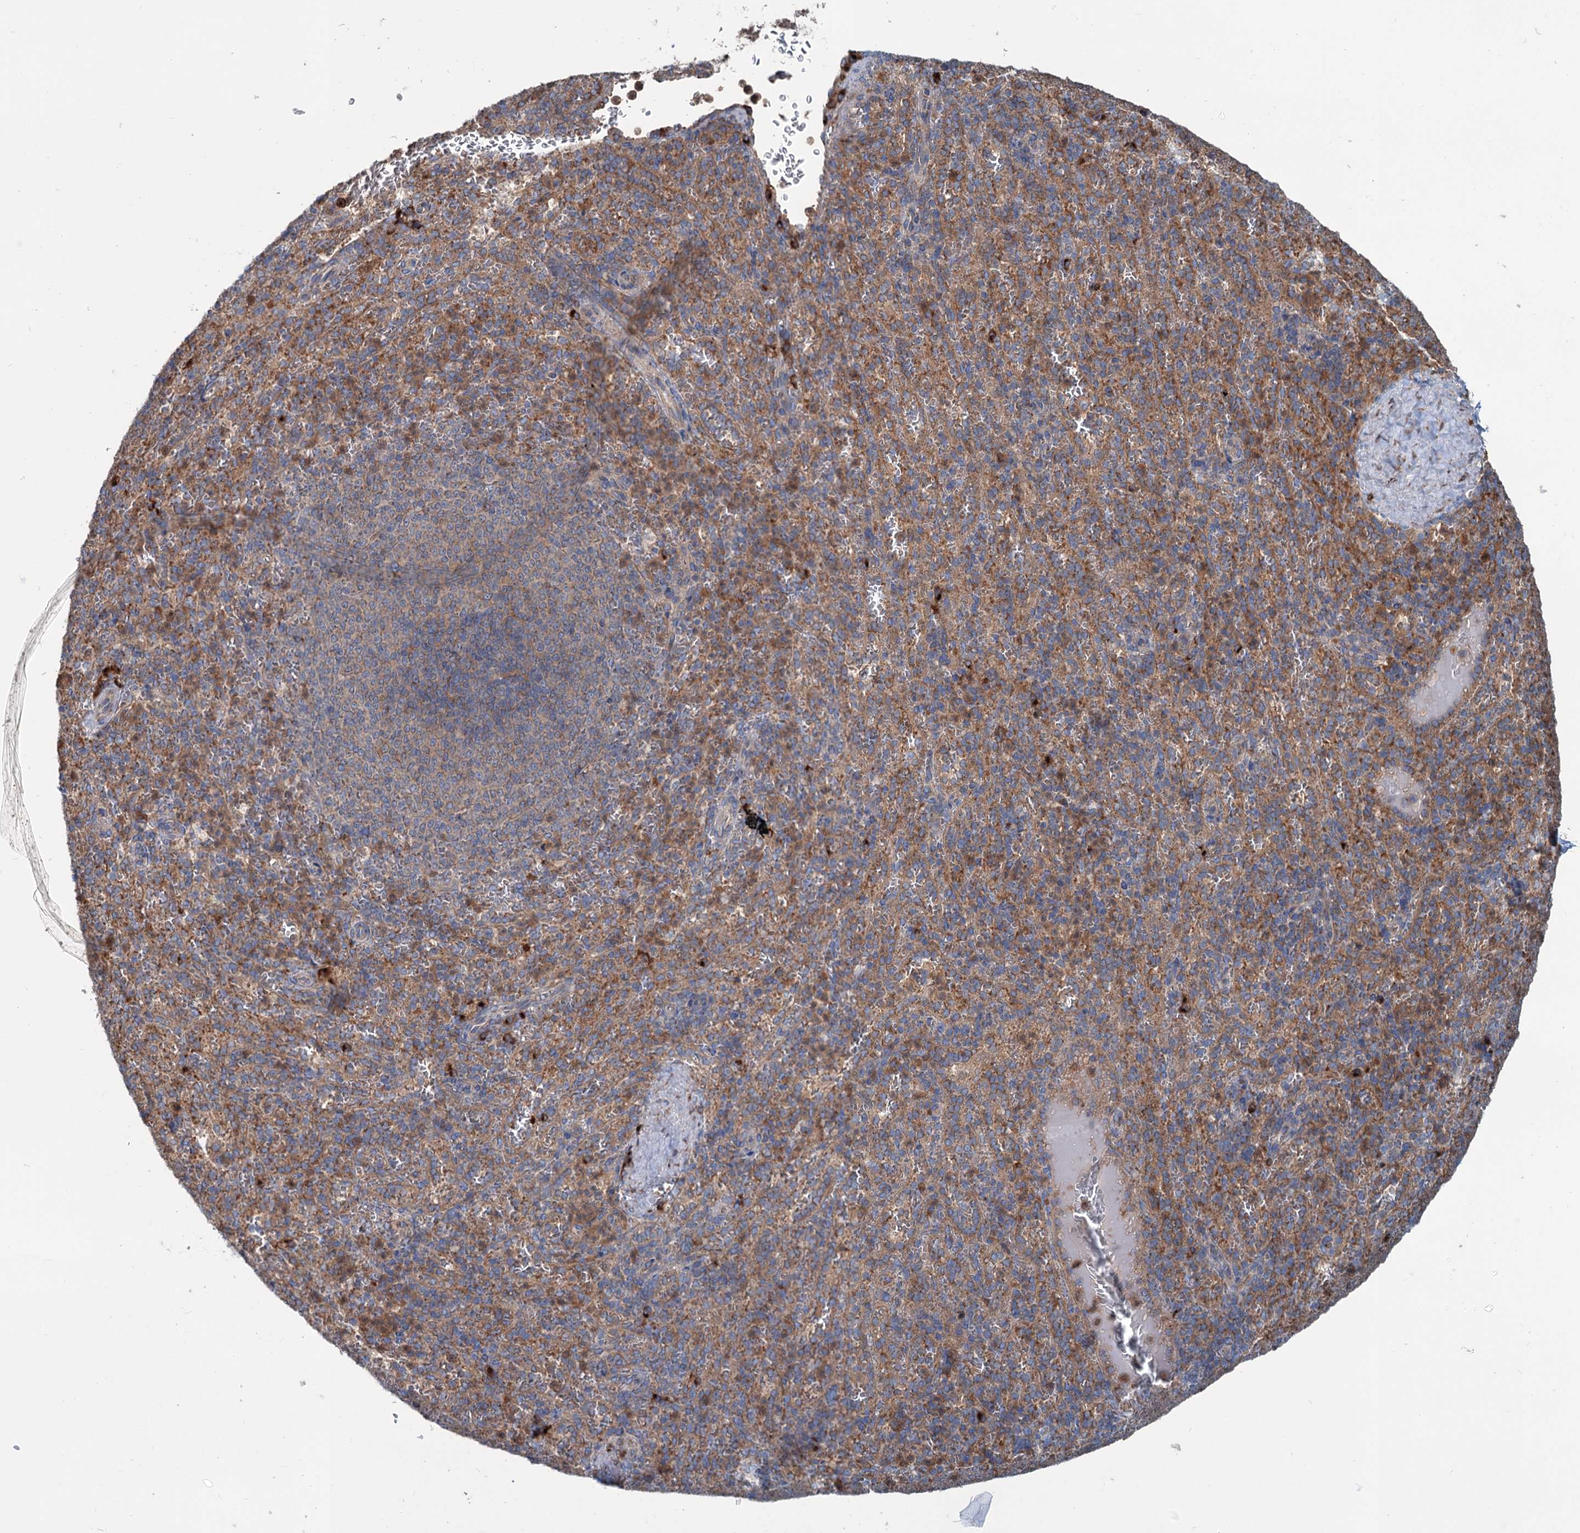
{"staining": {"intensity": "moderate", "quantity": "25%-75%", "location": "cytoplasmic/membranous"}, "tissue": "spleen", "cell_type": "Cells in red pulp", "image_type": "normal", "snomed": [{"axis": "morphology", "description": "Normal tissue, NOS"}, {"axis": "topography", "description": "Spleen"}], "caption": "This histopathology image reveals immunohistochemistry staining of benign spleen, with medium moderate cytoplasmic/membranous positivity in approximately 25%-75% of cells in red pulp.", "gene": "CALCOCO1", "patient": {"sex": "female", "age": 21}}